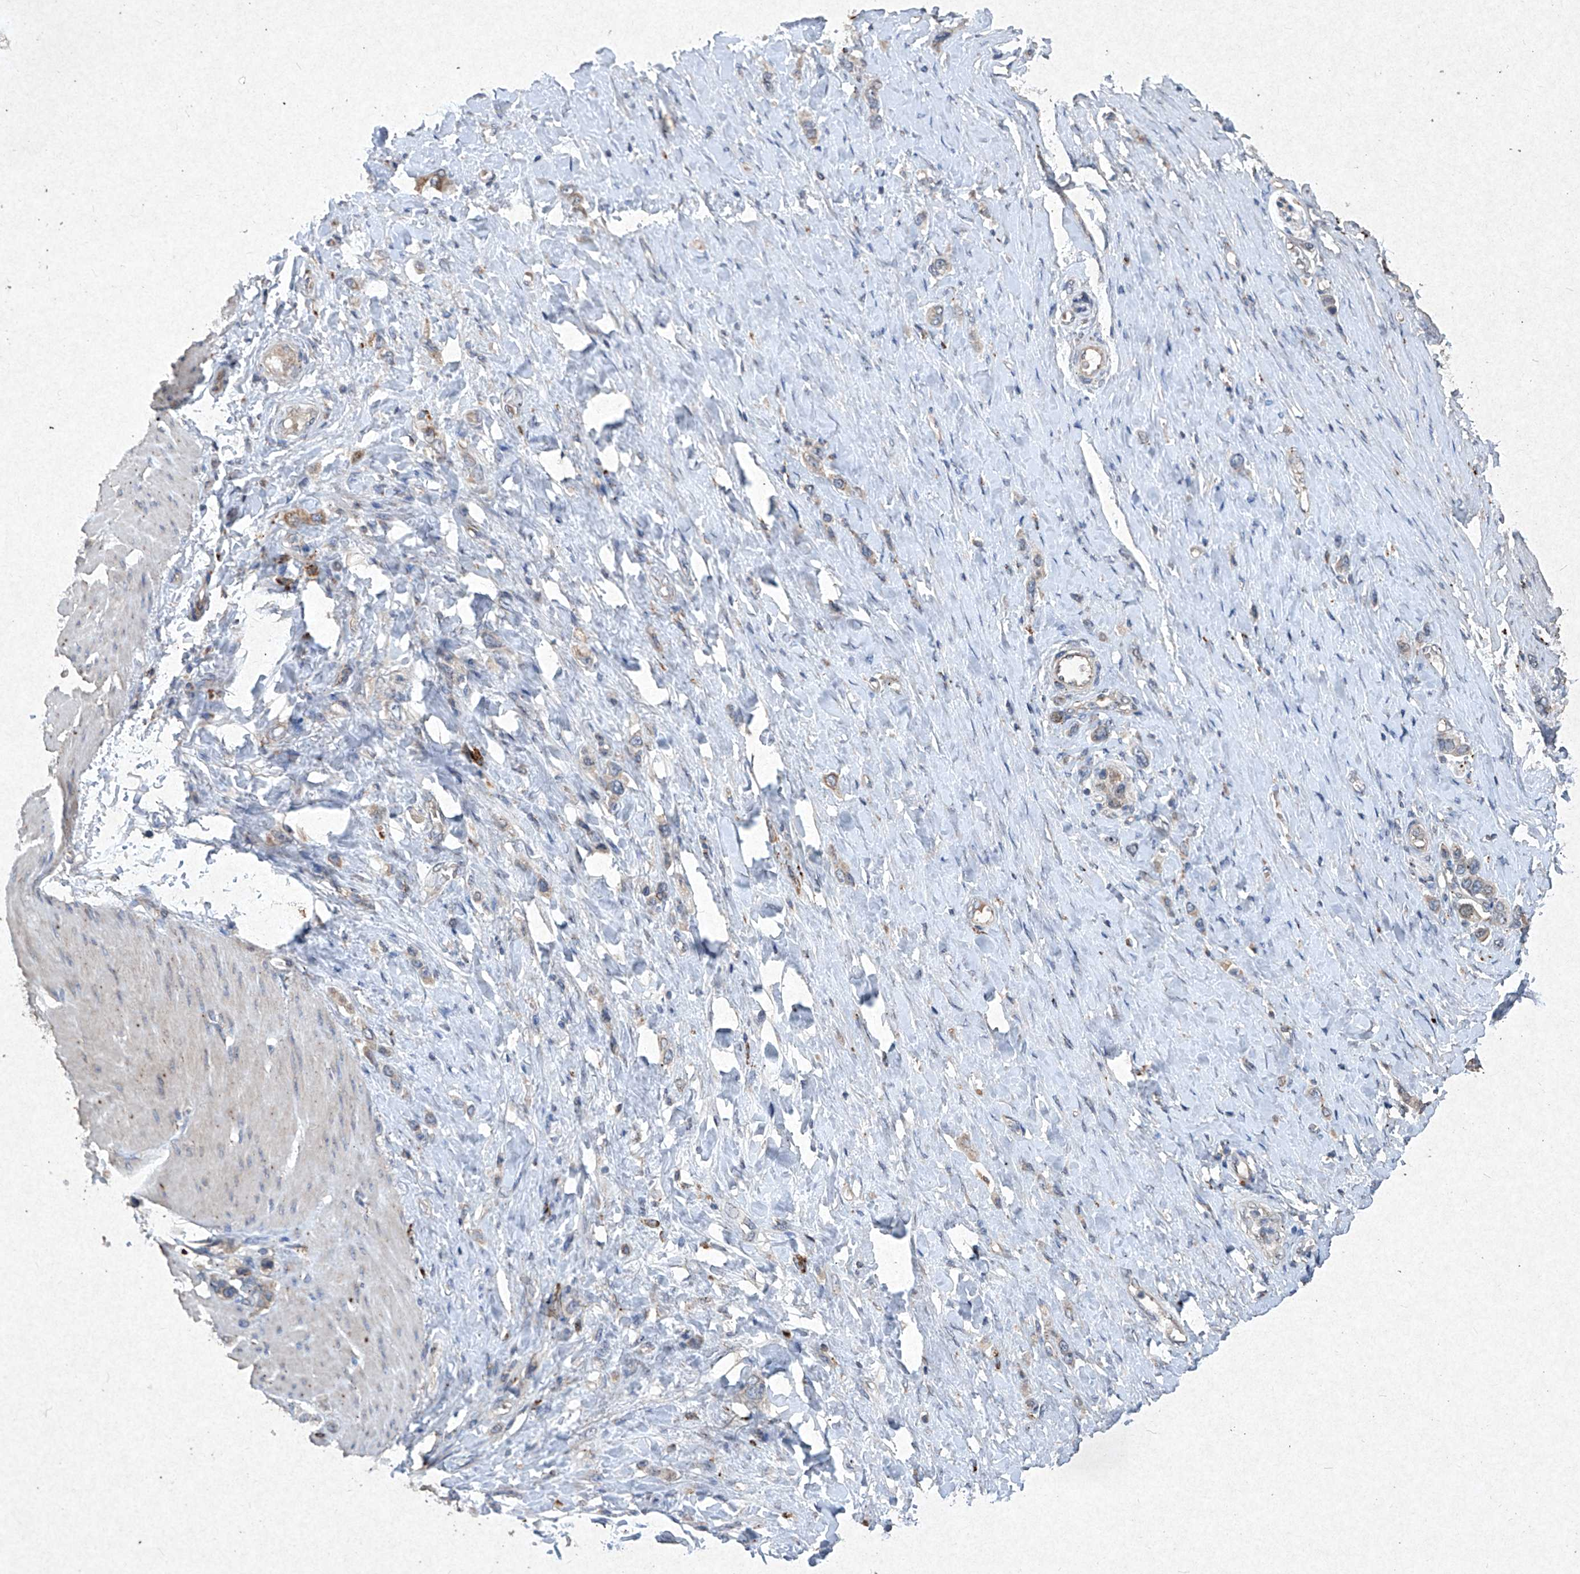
{"staining": {"intensity": "moderate", "quantity": "<25%", "location": "cytoplasmic/membranous"}, "tissue": "stomach cancer", "cell_type": "Tumor cells", "image_type": "cancer", "snomed": [{"axis": "morphology", "description": "Adenocarcinoma, NOS"}, {"axis": "topography", "description": "Stomach"}], "caption": "This histopathology image displays IHC staining of stomach cancer, with low moderate cytoplasmic/membranous expression in about <25% of tumor cells.", "gene": "MED16", "patient": {"sex": "female", "age": 65}}